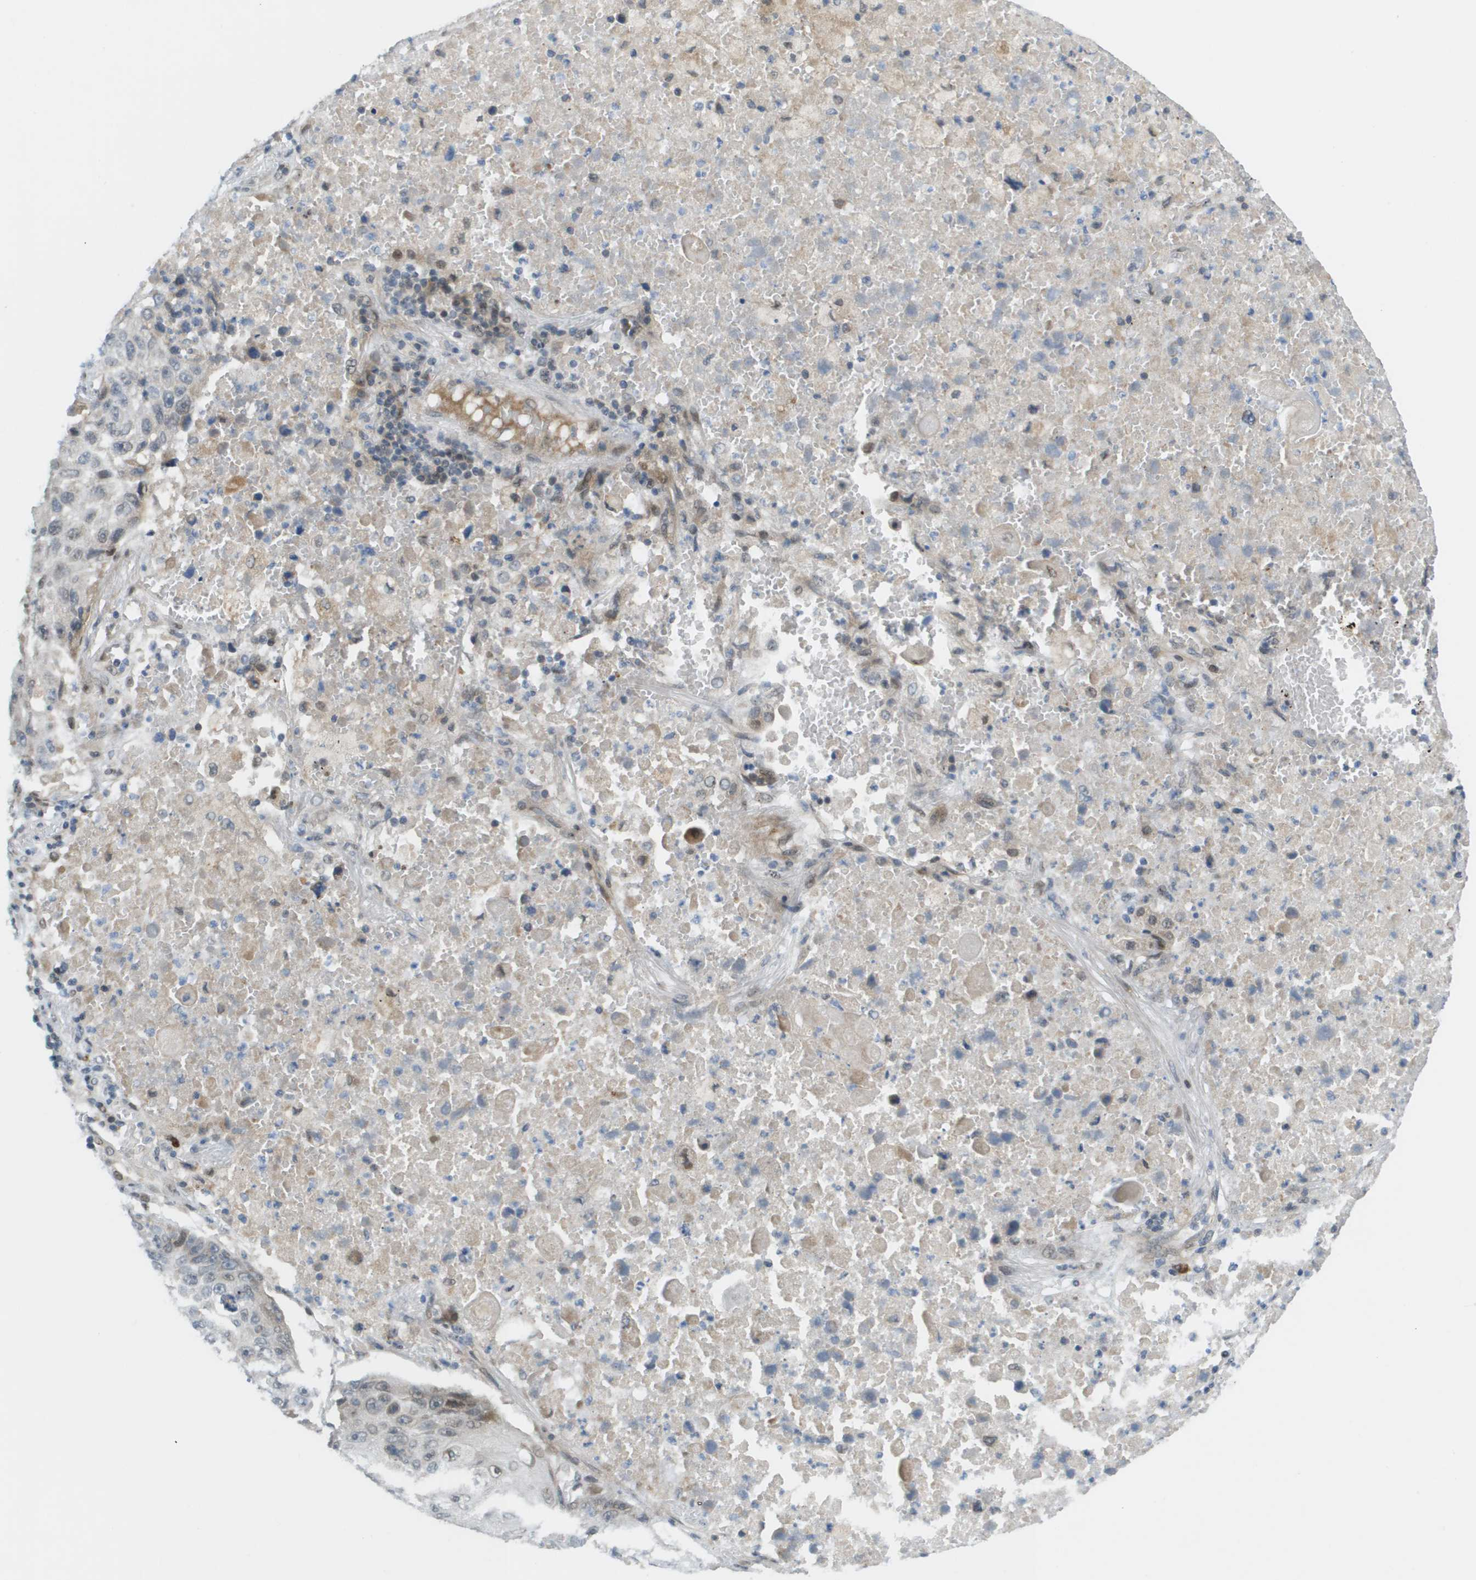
{"staining": {"intensity": "negative", "quantity": "none", "location": "none"}, "tissue": "lung cancer", "cell_type": "Tumor cells", "image_type": "cancer", "snomed": [{"axis": "morphology", "description": "Squamous cell carcinoma, NOS"}, {"axis": "topography", "description": "Lung"}], "caption": "Micrograph shows no protein positivity in tumor cells of lung cancer (squamous cell carcinoma) tissue. (DAB IHC visualized using brightfield microscopy, high magnification).", "gene": "CACNB4", "patient": {"sex": "male", "age": 61}}